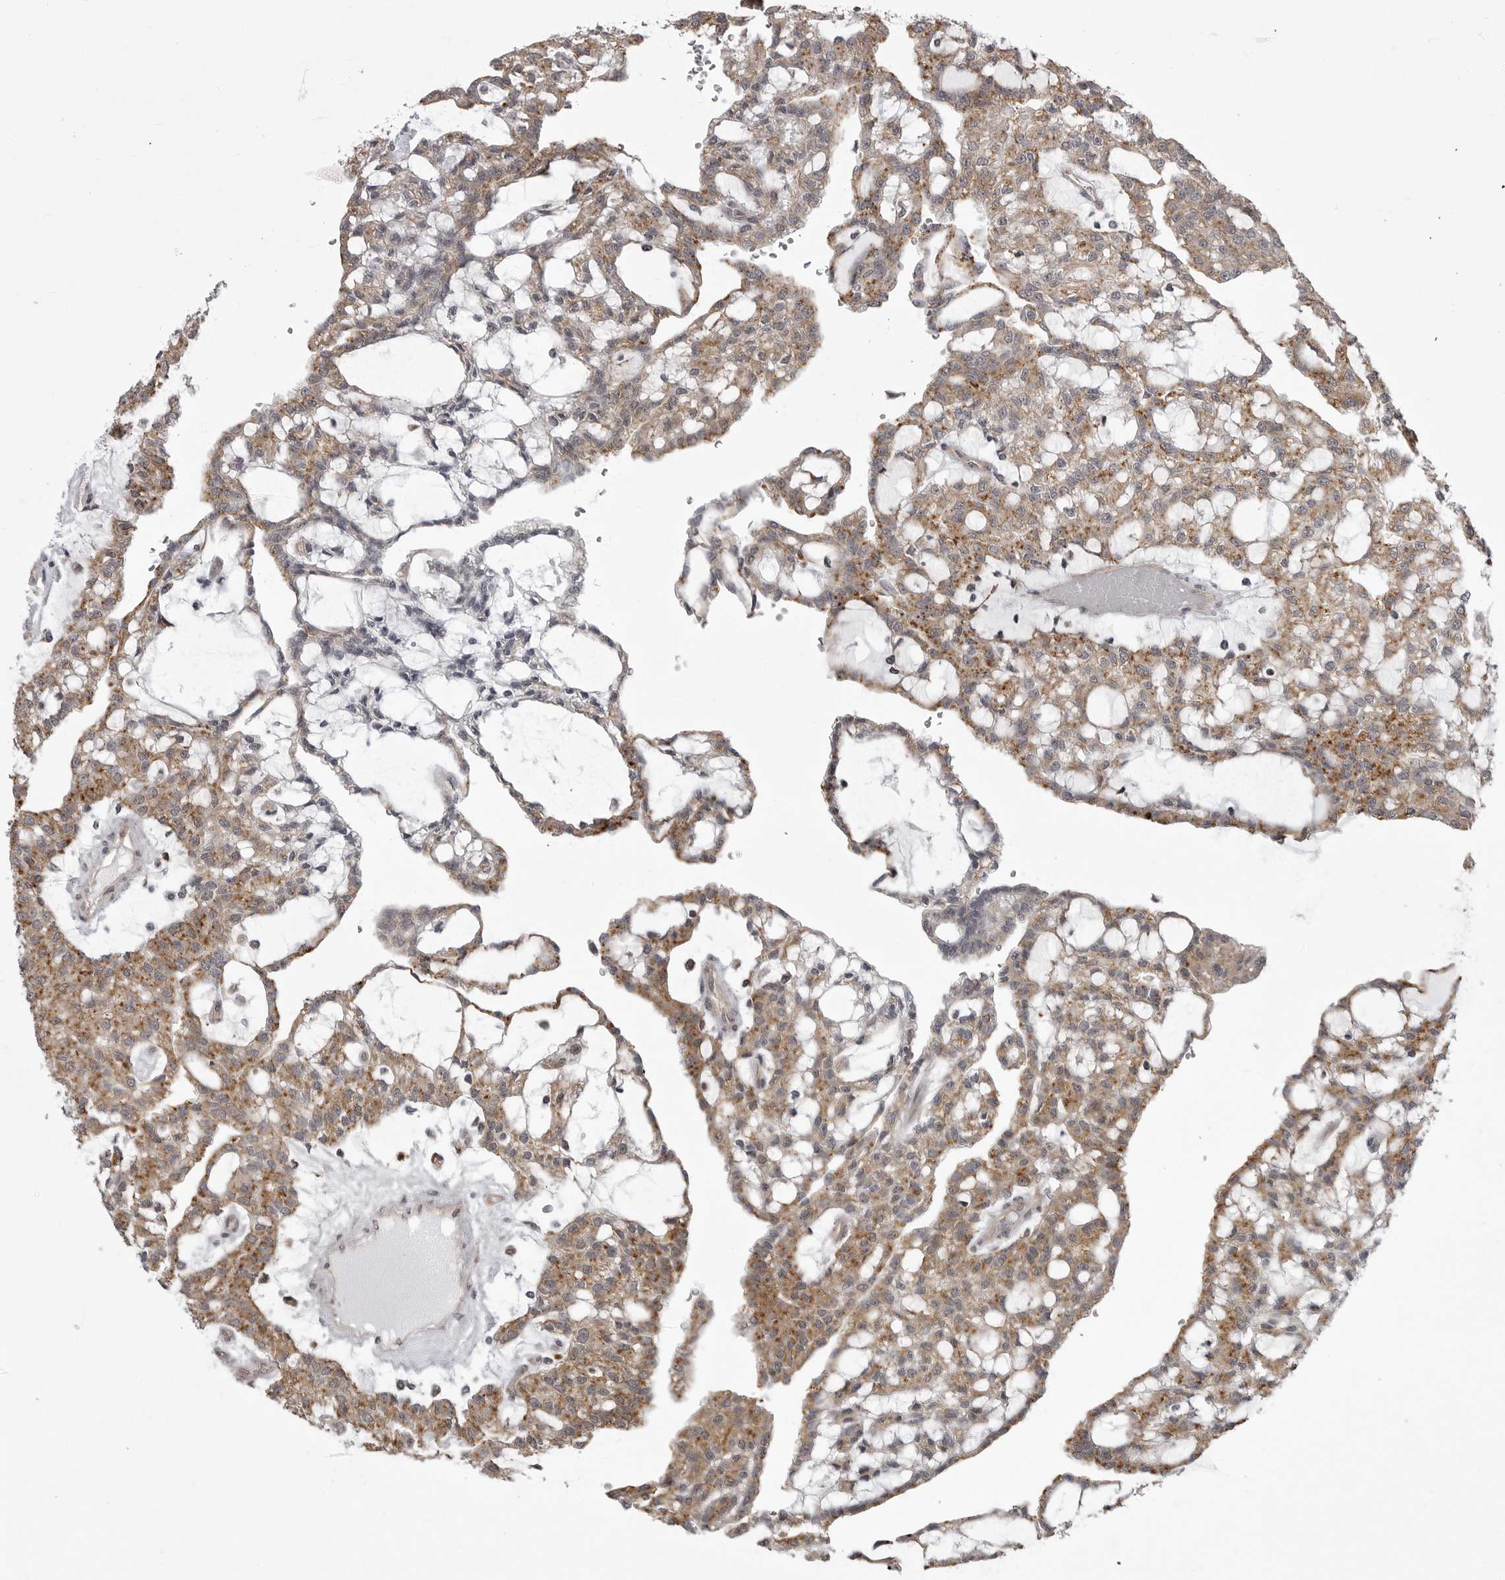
{"staining": {"intensity": "moderate", "quantity": ">75%", "location": "cytoplasmic/membranous"}, "tissue": "renal cancer", "cell_type": "Tumor cells", "image_type": "cancer", "snomed": [{"axis": "morphology", "description": "Adenocarcinoma, NOS"}, {"axis": "topography", "description": "Kidney"}], "caption": "The immunohistochemical stain highlights moderate cytoplasmic/membranous expression in tumor cells of renal cancer tissue.", "gene": "SNX16", "patient": {"sex": "male", "age": 63}}